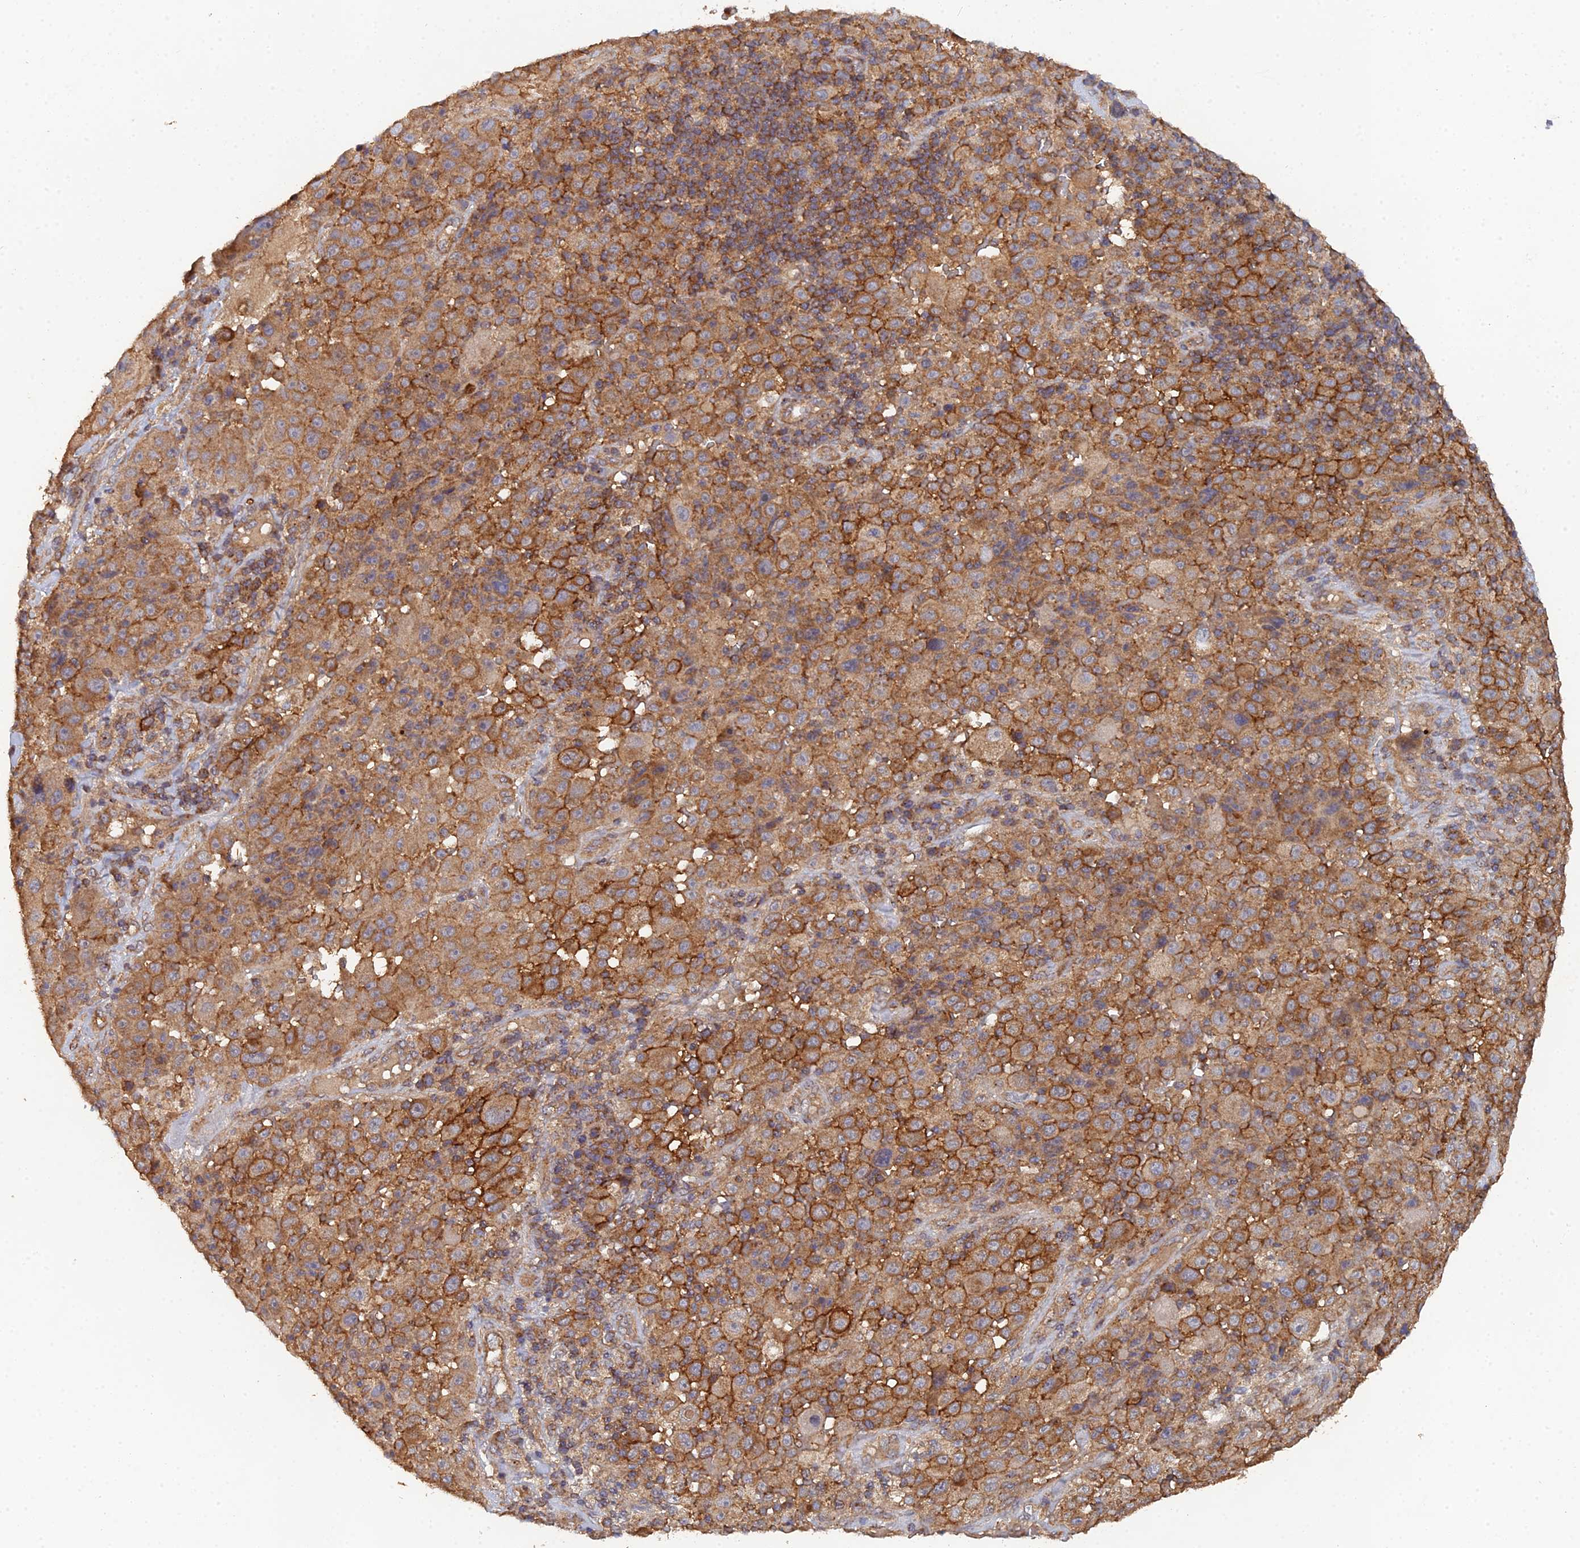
{"staining": {"intensity": "moderate", "quantity": ">75%", "location": "cytoplasmic/membranous"}, "tissue": "melanoma", "cell_type": "Tumor cells", "image_type": "cancer", "snomed": [{"axis": "morphology", "description": "Malignant melanoma, Metastatic site"}, {"axis": "topography", "description": "Lymph node"}], "caption": "Immunohistochemical staining of melanoma reveals medium levels of moderate cytoplasmic/membranous protein expression in approximately >75% of tumor cells.", "gene": "SPANXN4", "patient": {"sex": "male", "age": 62}}